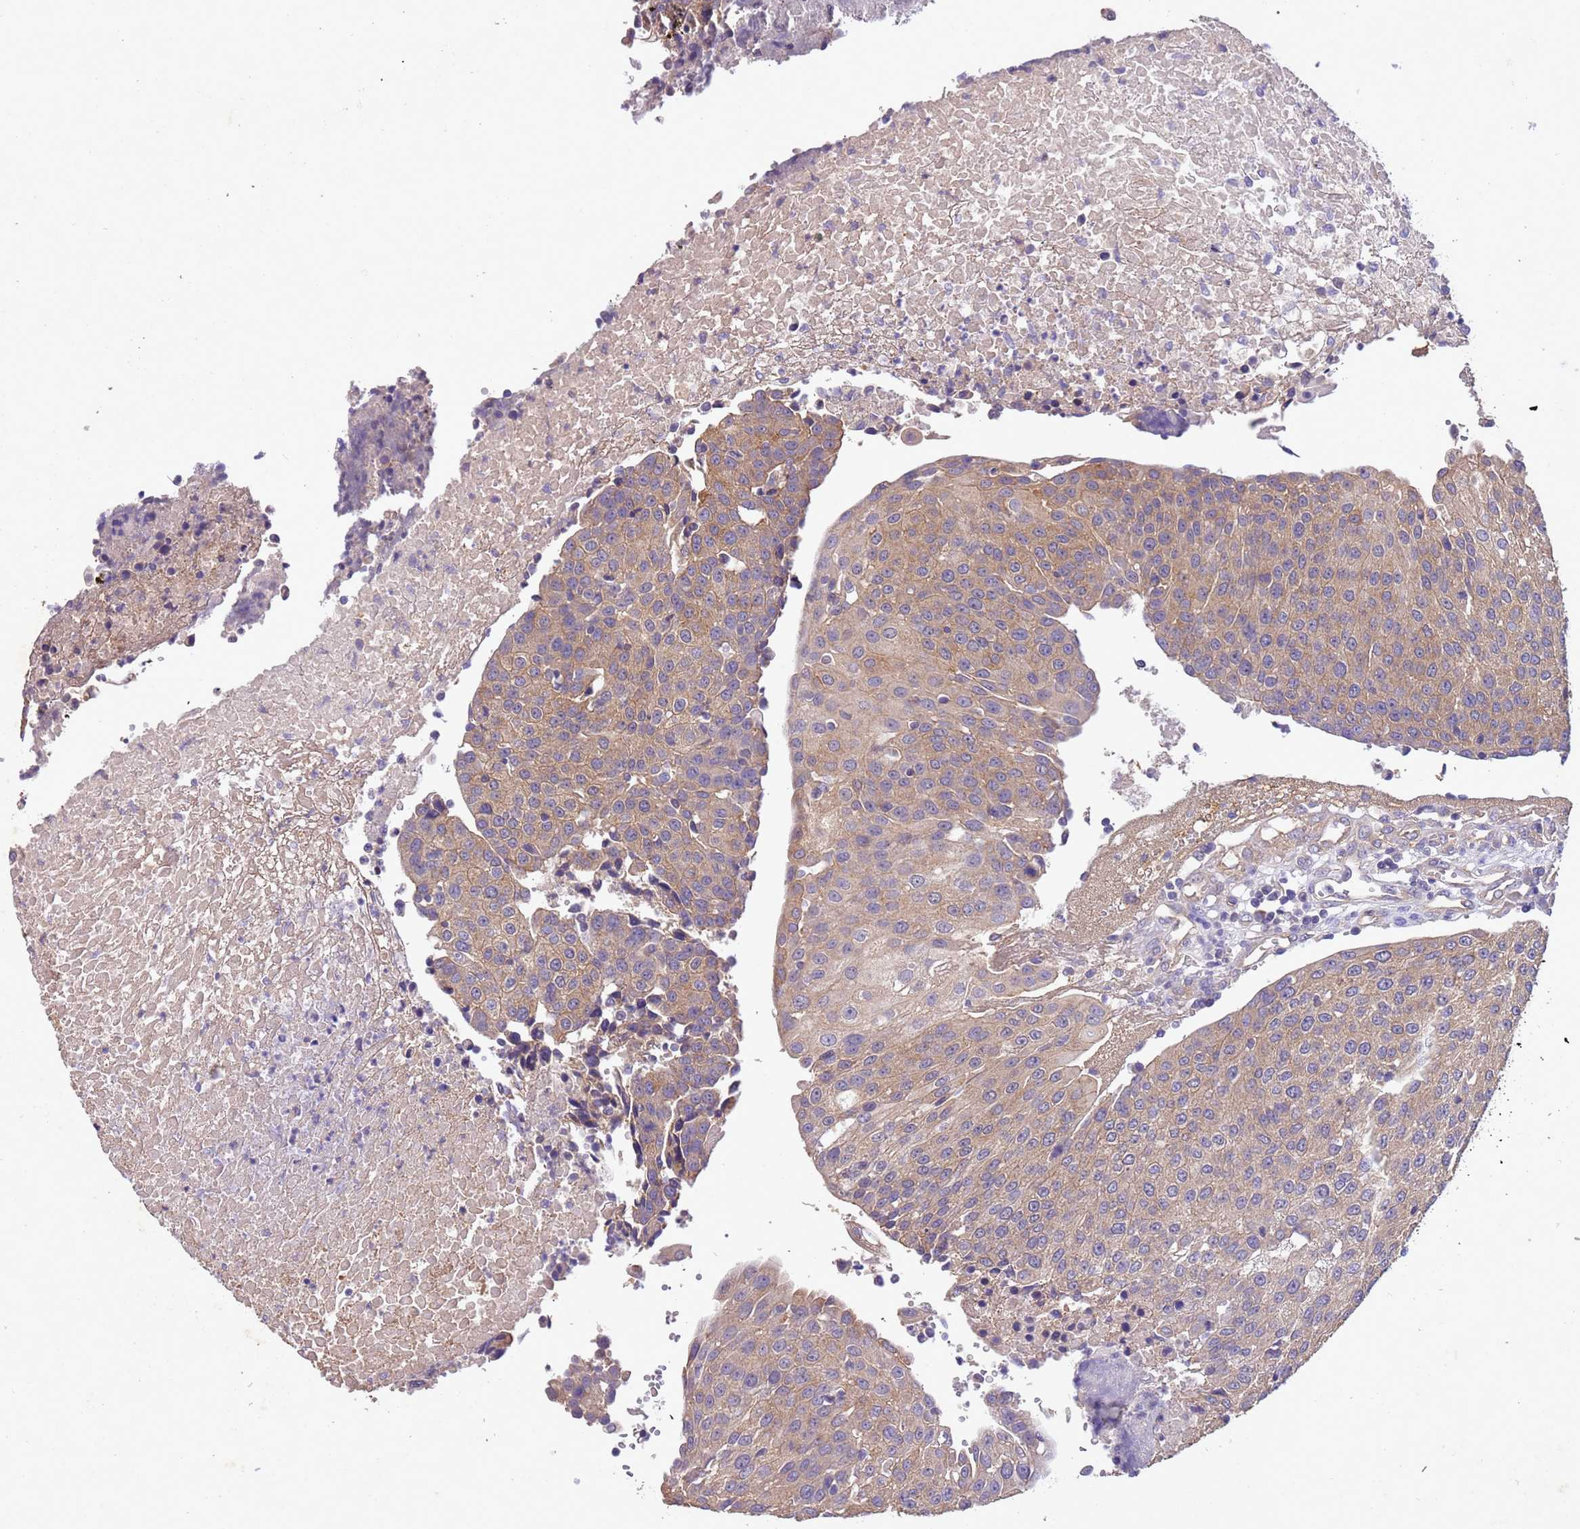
{"staining": {"intensity": "moderate", "quantity": ">75%", "location": "cytoplasmic/membranous"}, "tissue": "urothelial cancer", "cell_type": "Tumor cells", "image_type": "cancer", "snomed": [{"axis": "morphology", "description": "Urothelial carcinoma, High grade"}, {"axis": "topography", "description": "Urinary bladder"}], "caption": "Urothelial cancer stained for a protein (brown) exhibits moderate cytoplasmic/membranous positive staining in approximately >75% of tumor cells.", "gene": "MTX3", "patient": {"sex": "female", "age": 85}}